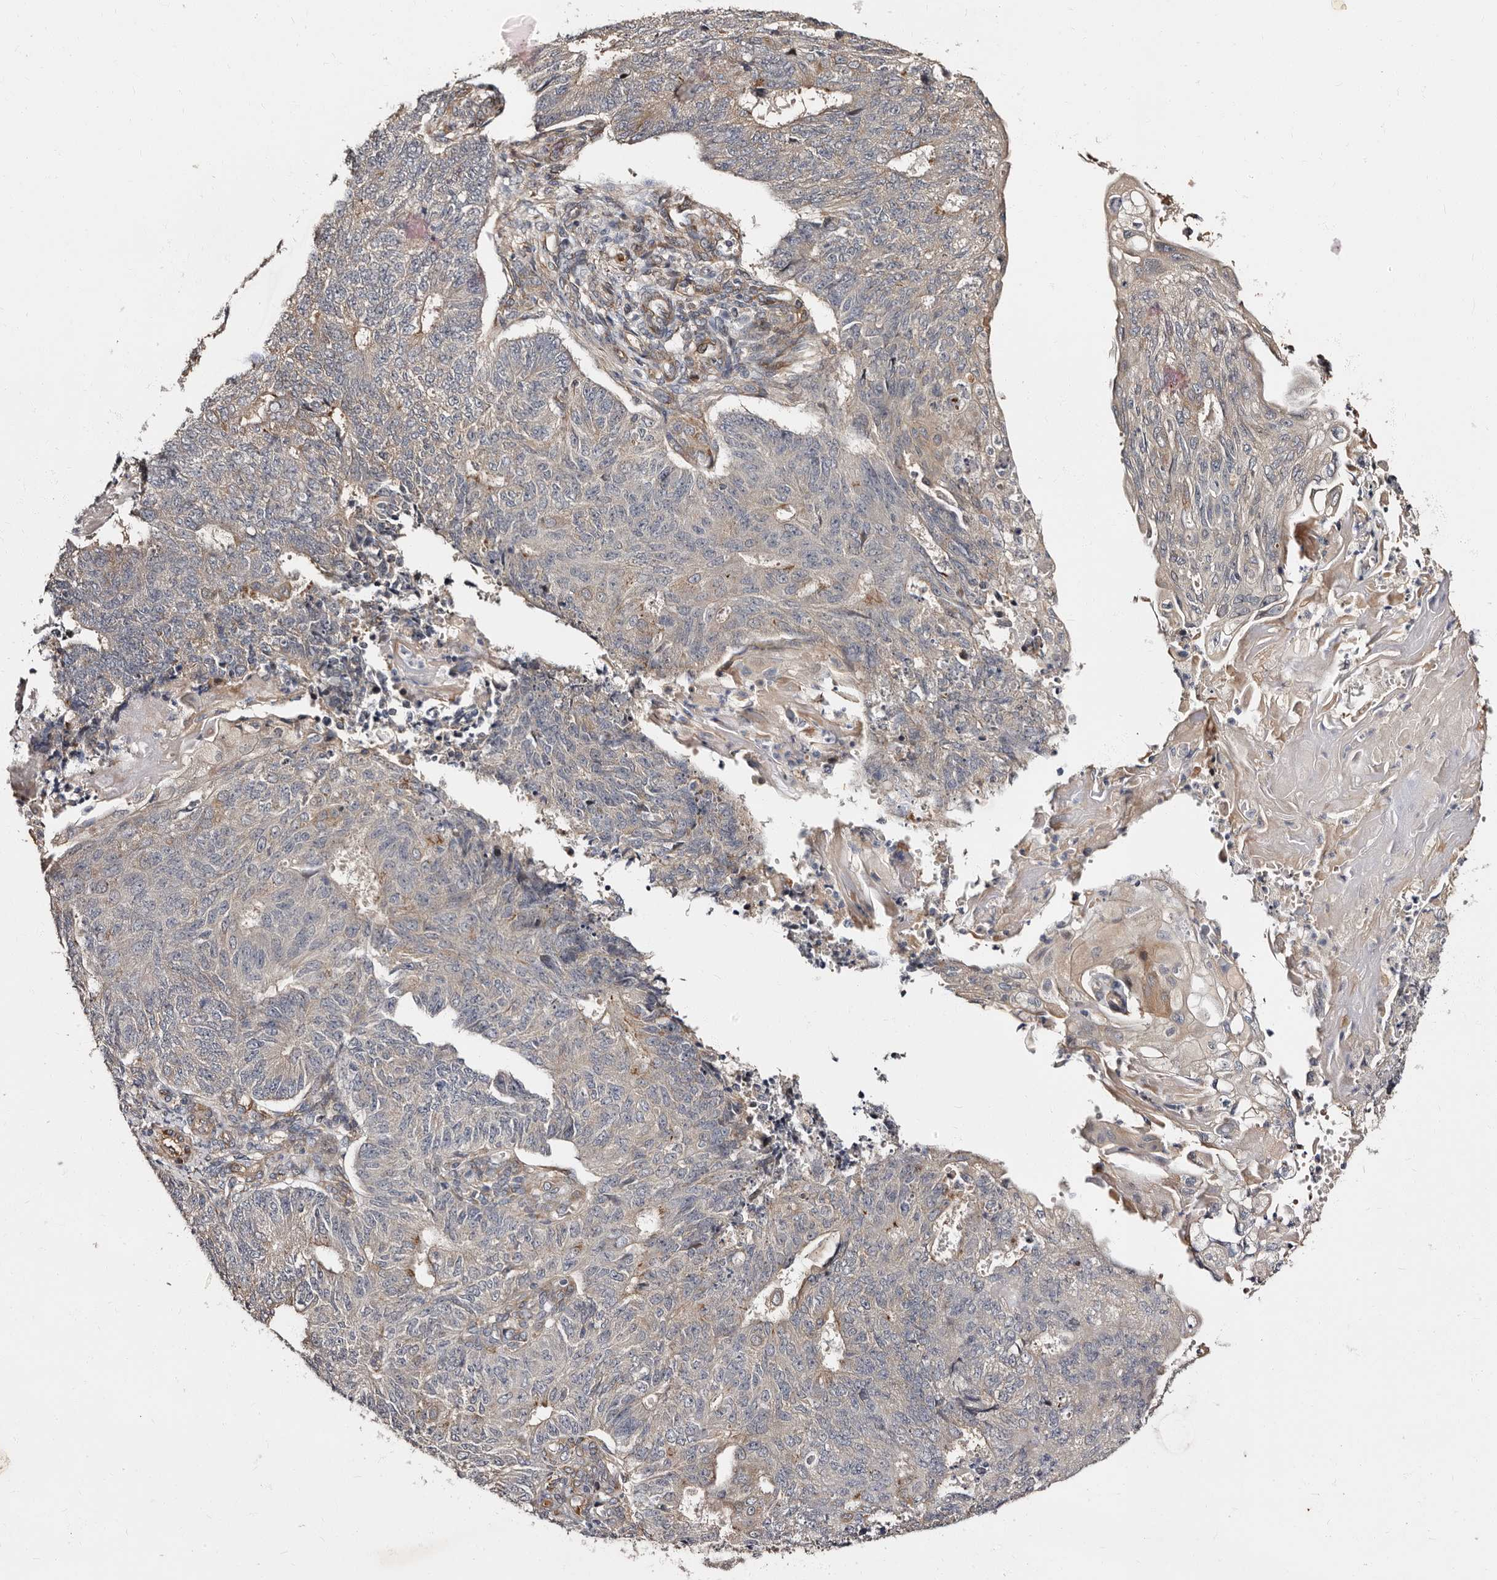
{"staining": {"intensity": "weak", "quantity": "<25%", "location": "cytoplasmic/membranous"}, "tissue": "endometrial cancer", "cell_type": "Tumor cells", "image_type": "cancer", "snomed": [{"axis": "morphology", "description": "Adenocarcinoma, NOS"}, {"axis": "topography", "description": "Endometrium"}], "caption": "An immunohistochemistry (IHC) photomicrograph of adenocarcinoma (endometrial) is shown. There is no staining in tumor cells of adenocarcinoma (endometrial).", "gene": "TBC1D22B", "patient": {"sex": "female", "age": 32}}